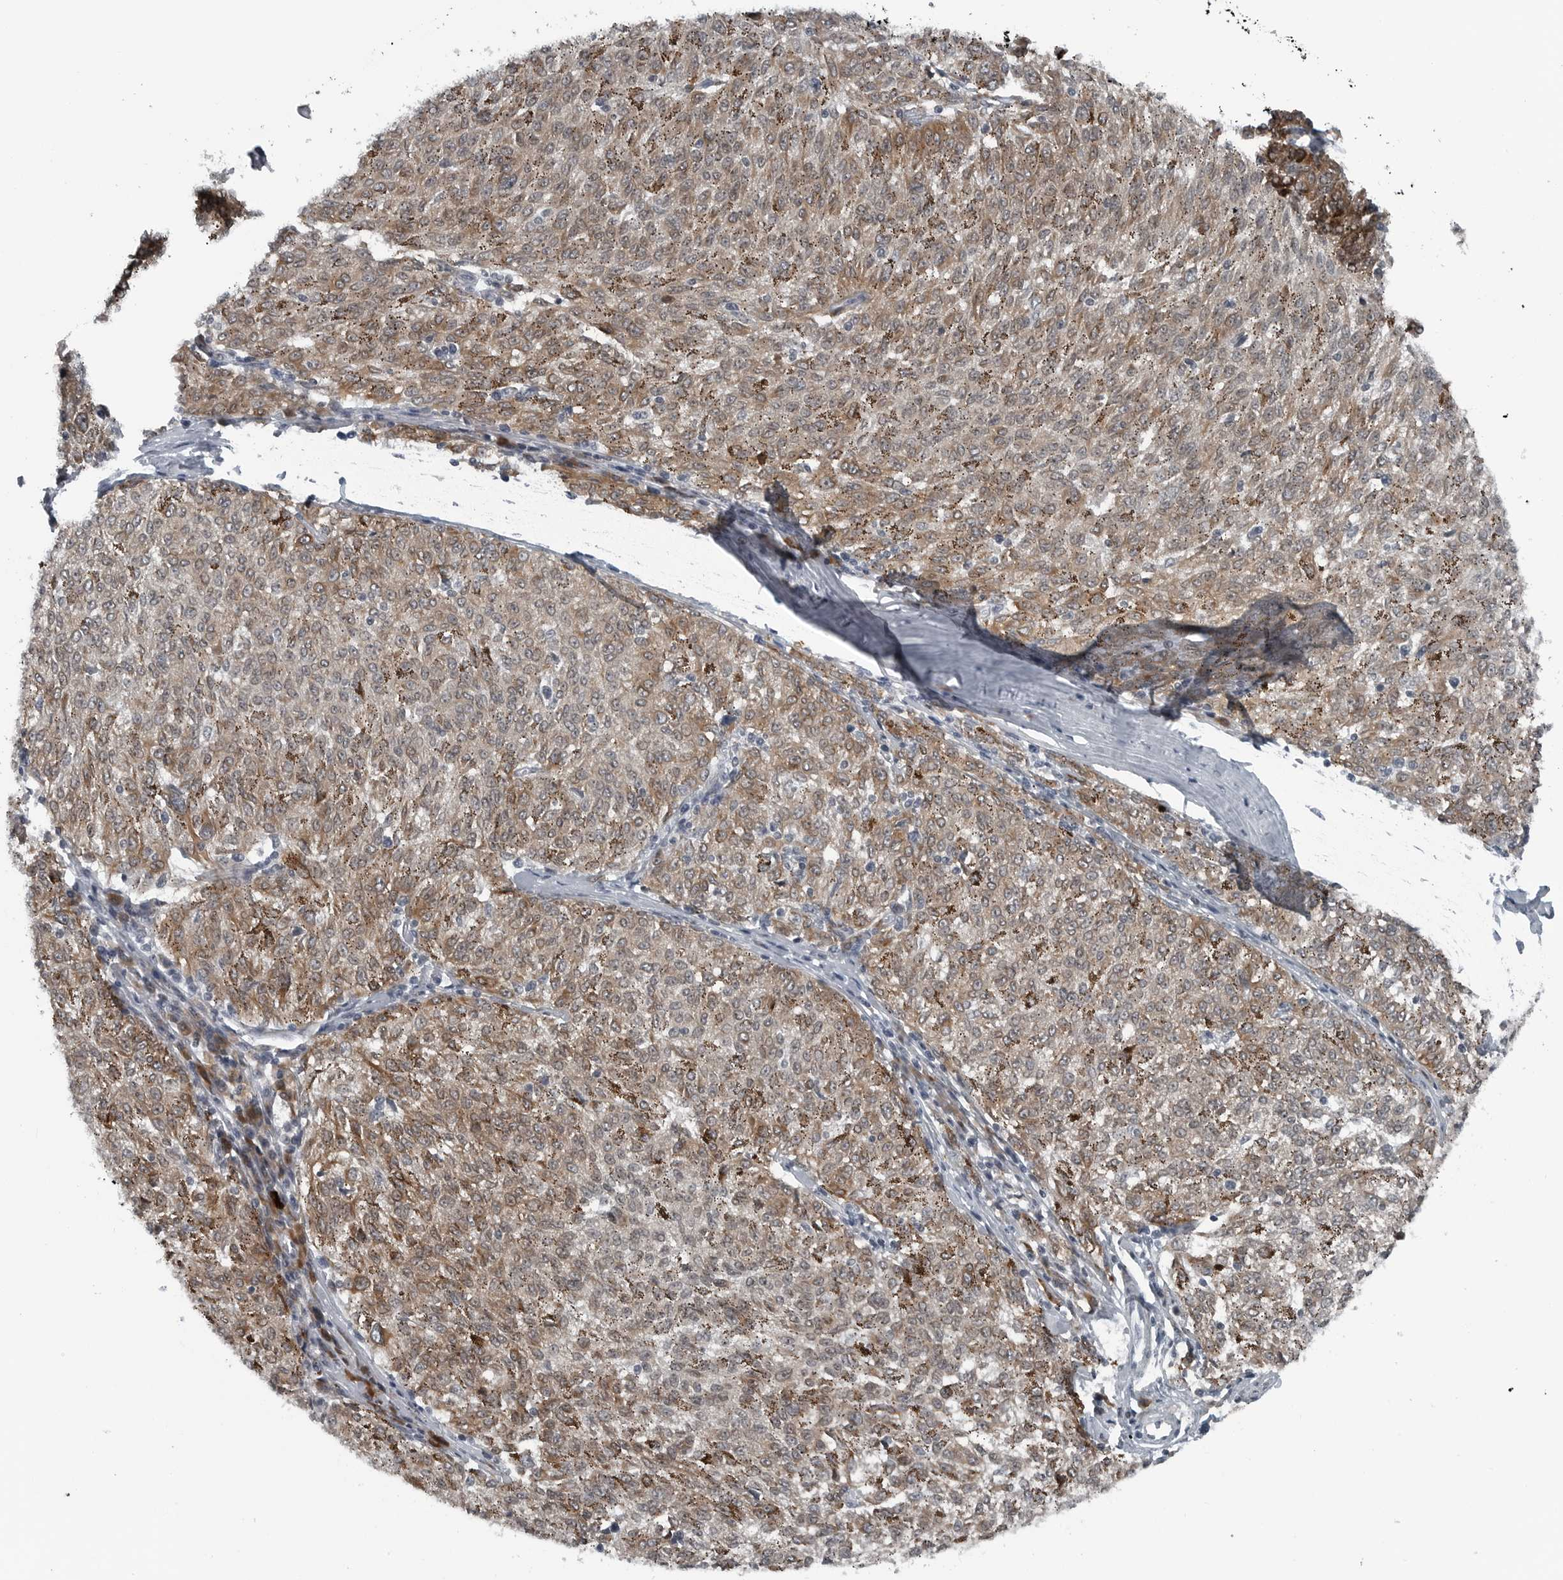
{"staining": {"intensity": "moderate", "quantity": ">75%", "location": "cytoplasmic/membranous"}, "tissue": "melanoma", "cell_type": "Tumor cells", "image_type": "cancer", "snomed": [{"axis": "morphology", "description": "Malignant melanoma, NOS"}, {"axis": "topography", "description": "Skin"}], "caption": "Moderate cytoplasmic/membranous protein expression is seen in approximately >75% of tumor cells in malignant melanoma.", "gene": "DNAAF11", "patient": {"sex": "female", "age": 72}}